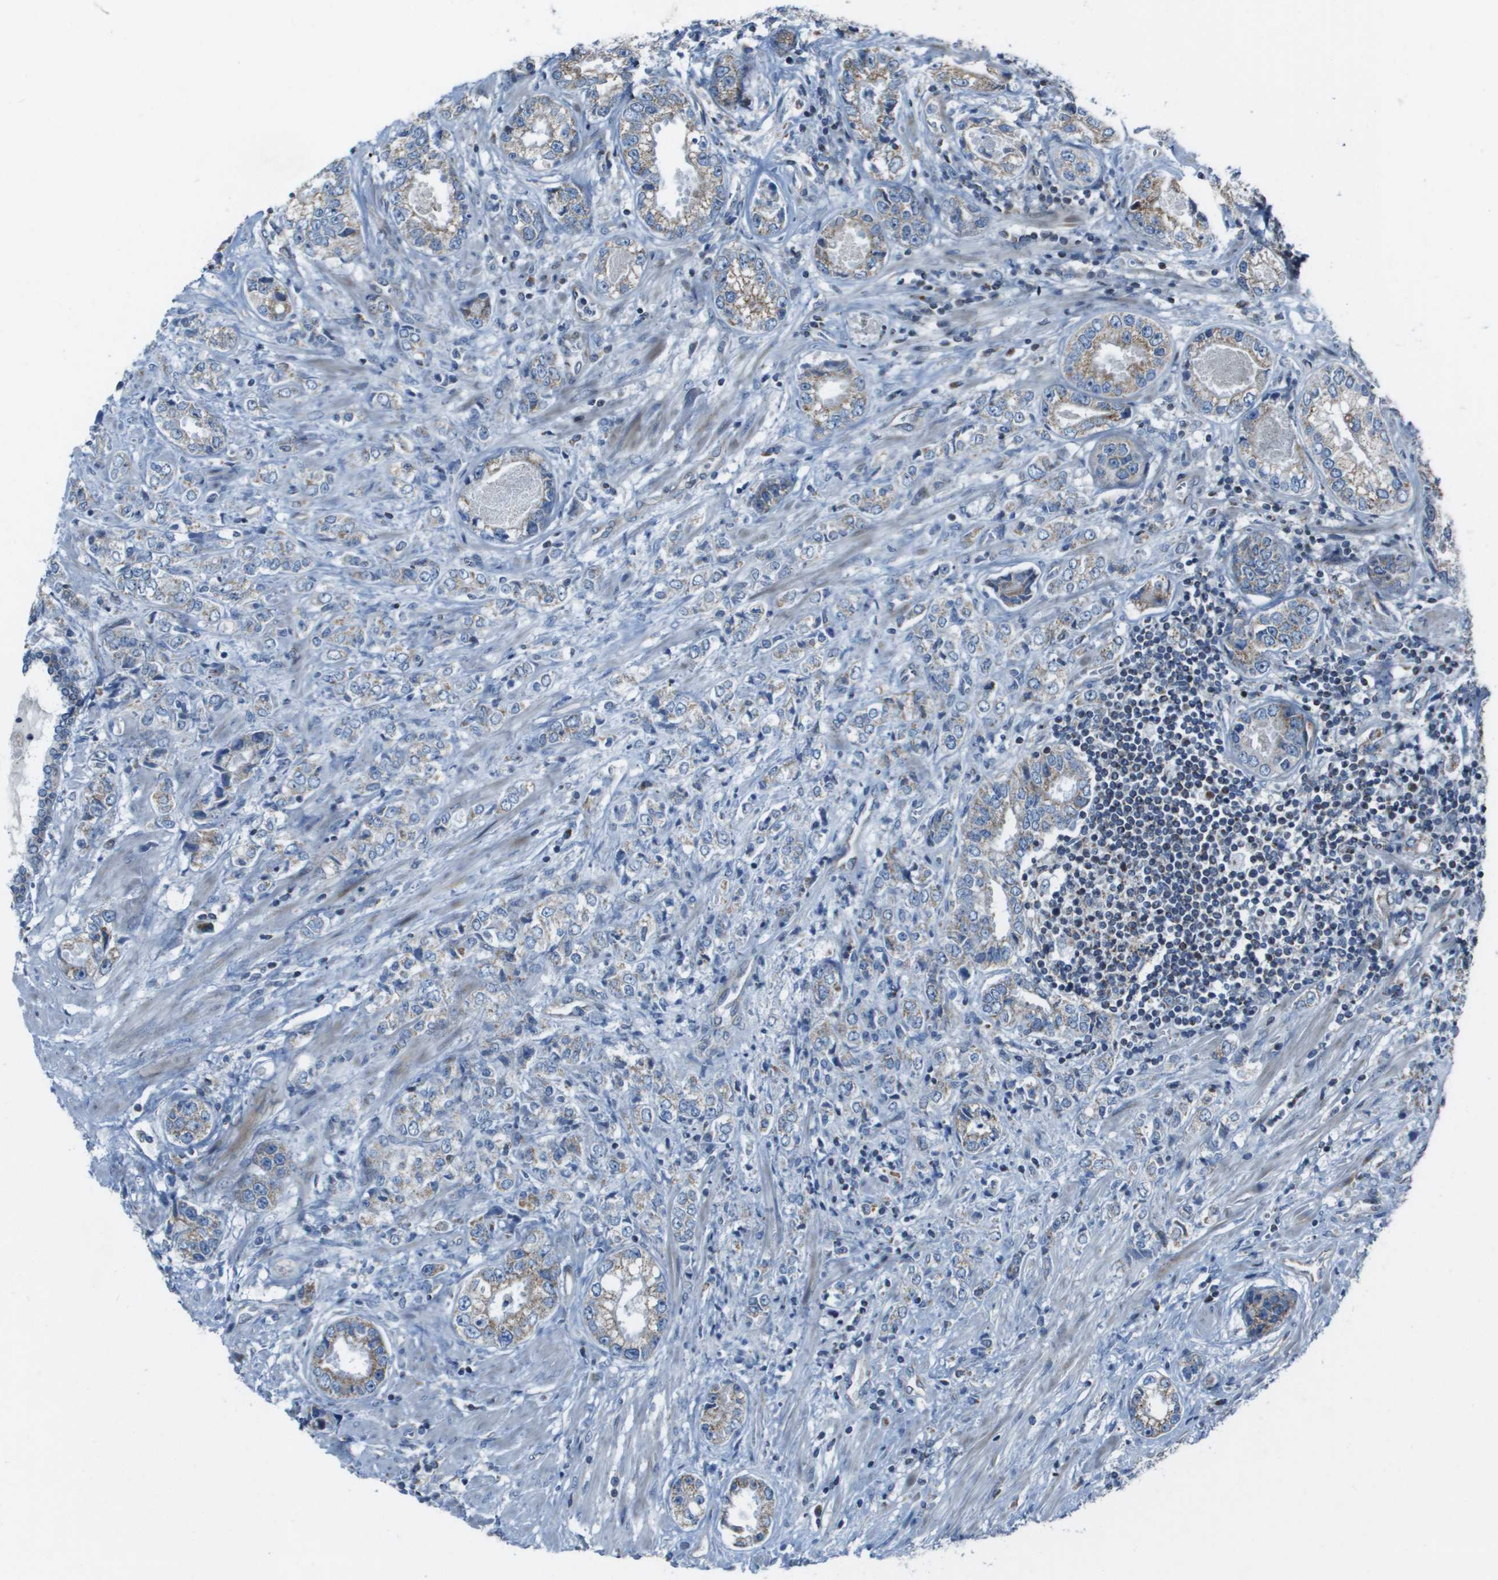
{"staining": {"intensity": "moderate", "quantity": "25%-75%", "location": "cytoplasmic/membranous"}, "tissue": "prostate cancer", "cell_type": "Tumor cells", "image_type": "cancer", "snomed": [{"axis": "morphology", "description": "Adenocarcinoma, High grade"}, {"axis": "topography", "description": "Prostate"}], "caption": "Approximately 25%-75% of tumor cells in human high-grade adenocarcinoma (prostate) show moderate cytoplasmic/membranous protein positivity as visualized by brown immunohistochemical staining.", "gene": "MGAT3", "patient": {"sex": "male", "age": 61}}